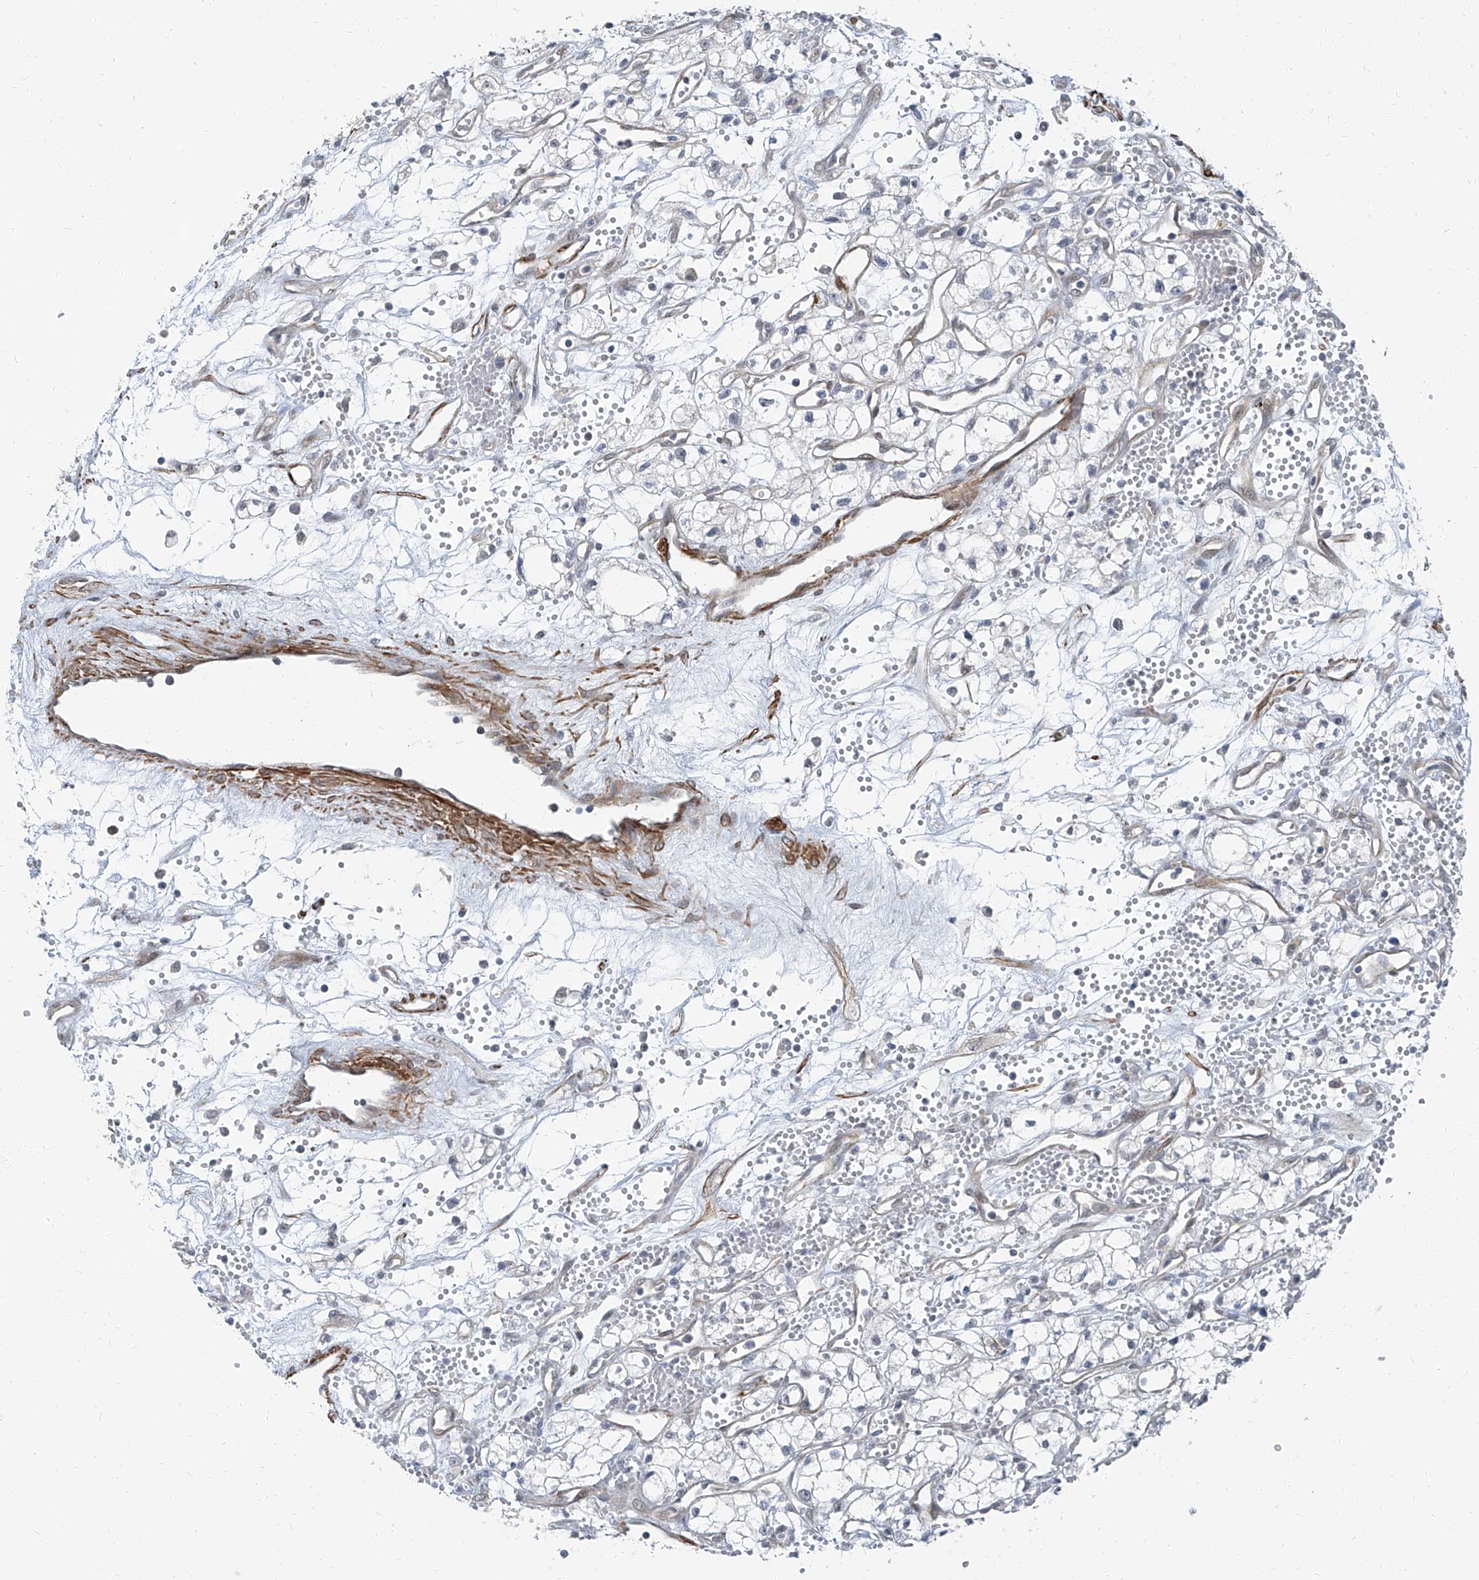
{"staining": {"intensity": "negative", "quantity": "none", "location": "none"}, "tissue": "renal cancer", "cell_type": "Tumor cells", "image_type": "cancer", "snomed": [{"axis": "morphology", "description": "Adenocarcinoma, NOS"}, {"axis": "topography", "description": "Kidney"}], "caption": "Human renal adenocarcinoma stained for a protein using IHC displays no expression in tumor cells.", "gene": "TXLNB", "patient": {"sex": "male", "age": 59}}